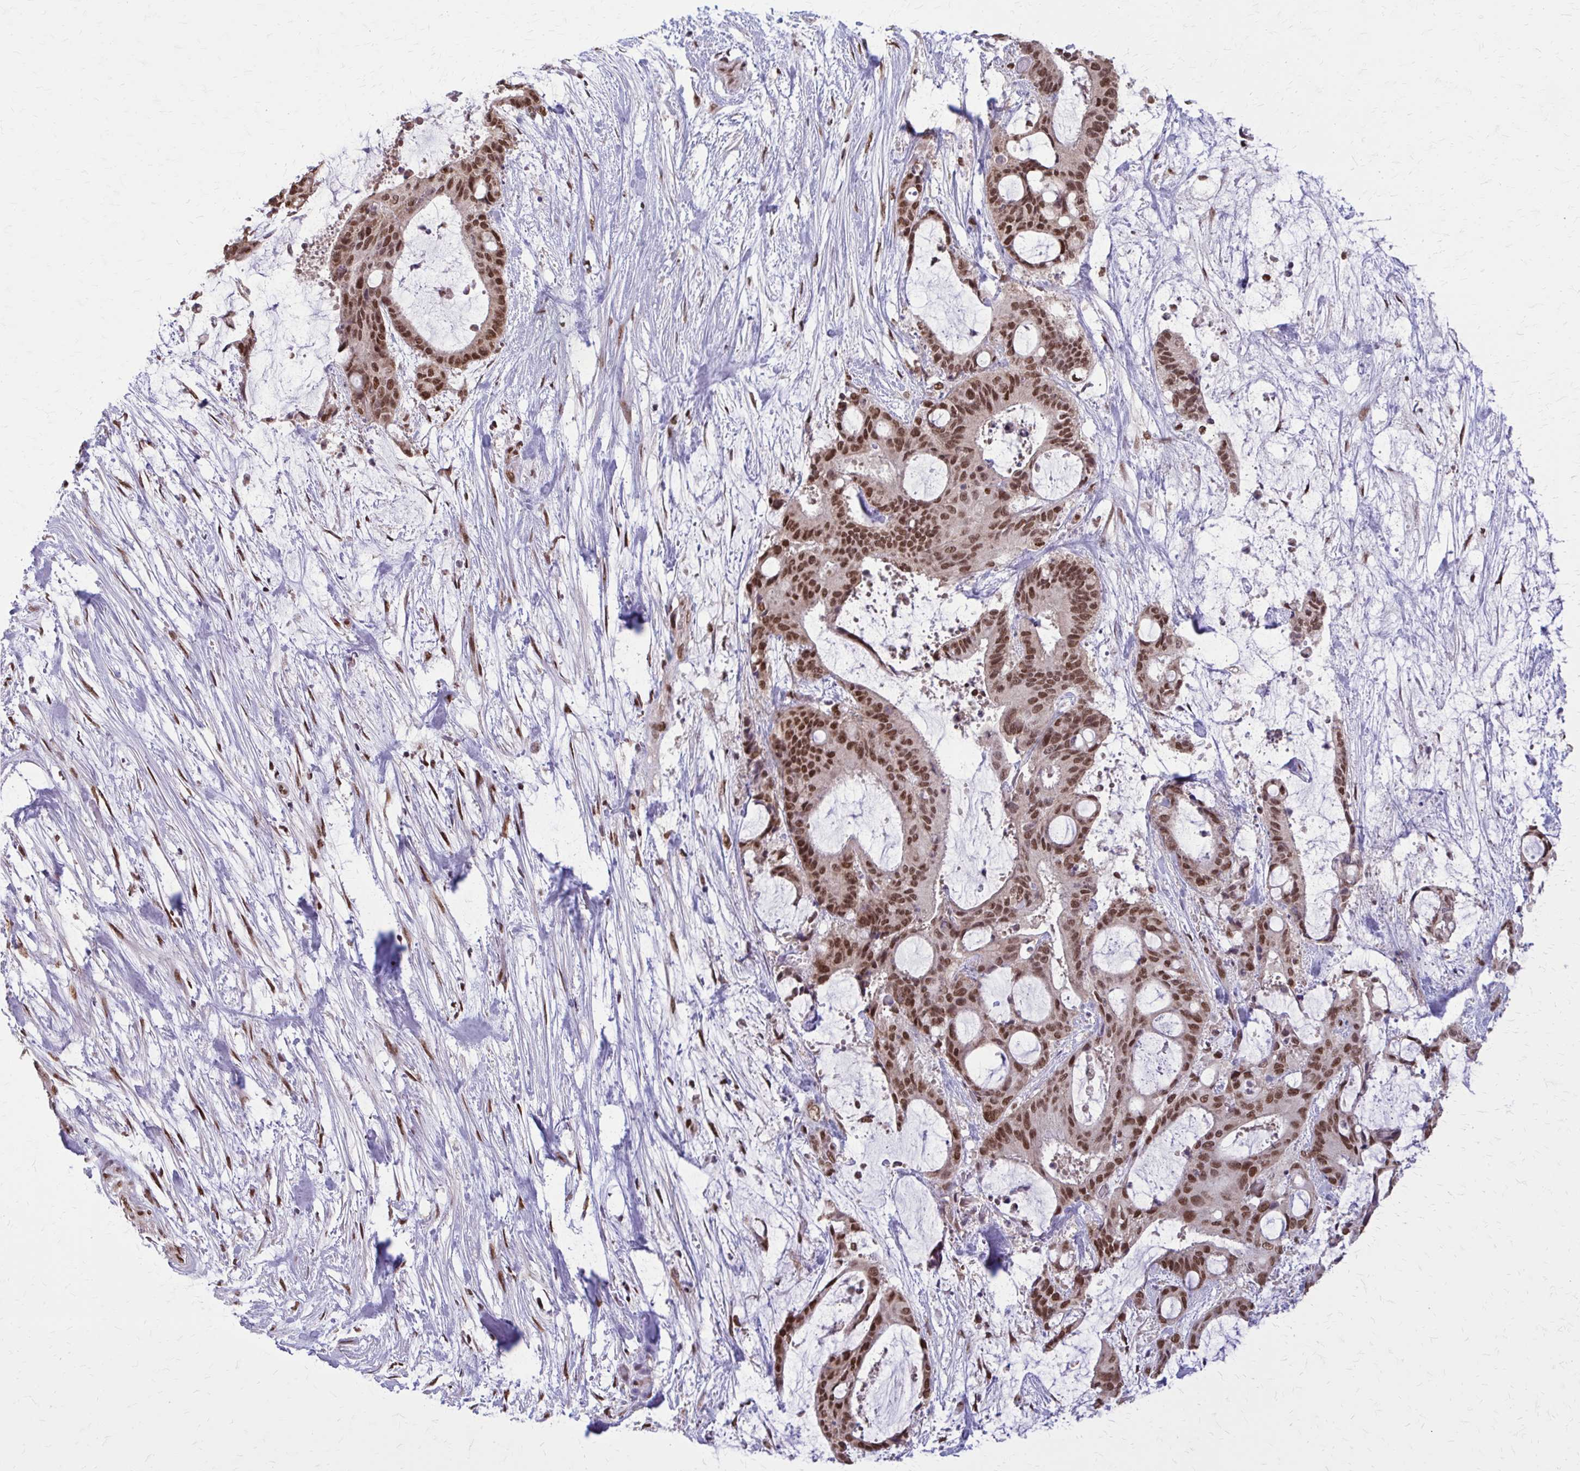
{"staining": {"intensity": "moderate", "quantity": ">75%", "location": "nuclear"}, "tissue": "liver cancer", "cell_type": "Tumor cells", "image_type": "cancer", "snomed": [{"axis": "morphology", "description": "Normal tissue, NOS"}, {"axis": "morphology", "description": "Cholangiocarcinoma"}, {"axis": "topography", "description": "Liver"}, {"axis": "topography", "description": "Peripheral nerve tissue"}], "caption": "Immunohistochemical staining of human liver cholangiocarcinoma demonstrates medium levels of moderate nuclear protein positivity in approximately >75% of tumor cells.", "gene": "TTF1", "patient": {"sex": "female", "age": 73}}